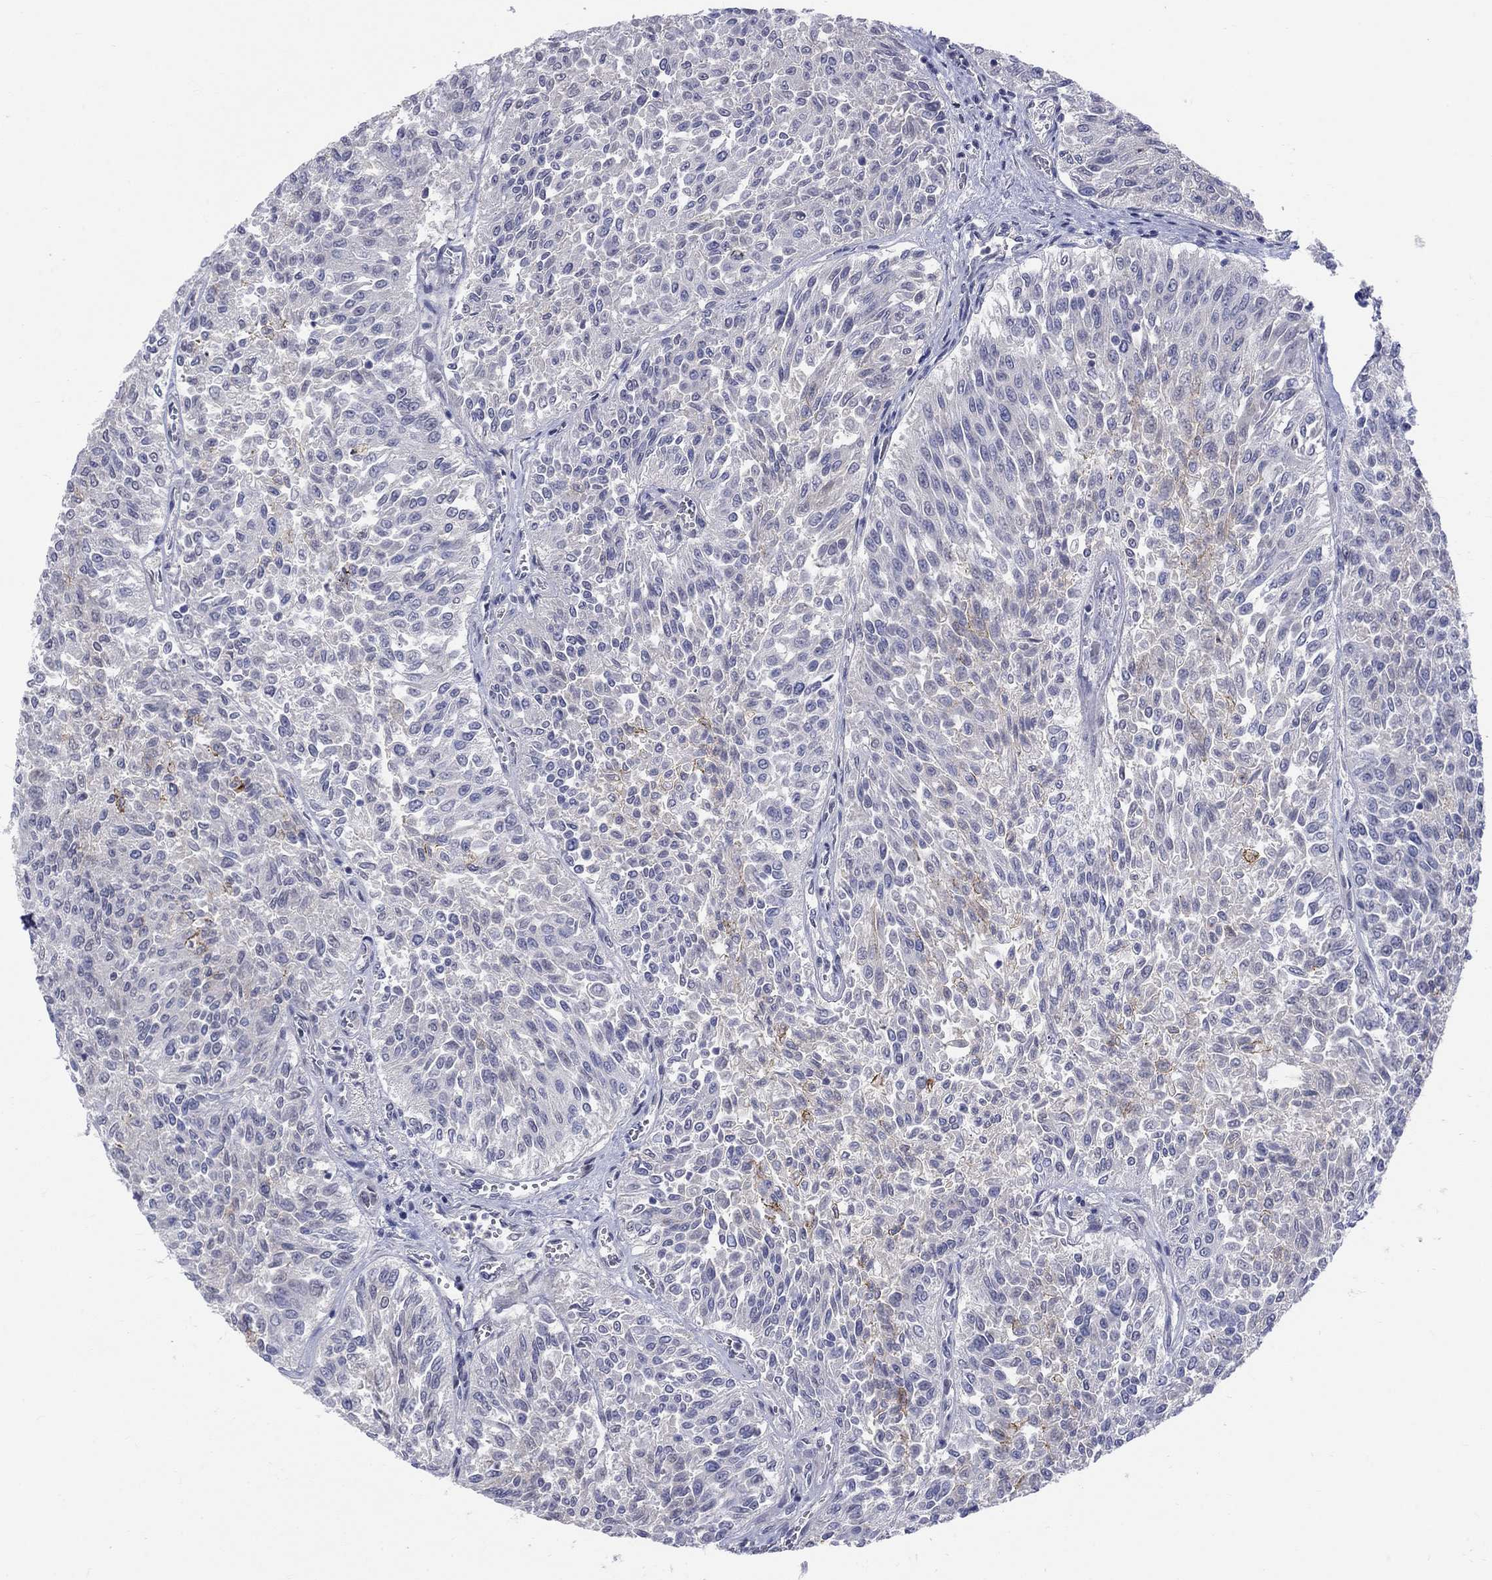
{"staining": {"intensity": "negative", "quantity": "none", "location": "none"}, "tissue": "urothelial cancer", "cell_type": "Tumor cells", "image_type": "cancer", "snomed": [{"axis": "morphology", "description": "Urothelial carcinoma, Low grade"}, {"axis": "topography", "description": "Urinary bladder"}], "caption": "Immunohistochemical staining of urothelial carcinoma (low-grade) exhibits no significant staining in tumor cells.", "gene": "EGFLAM", "patient": {"sex": "male", "age": 78}}